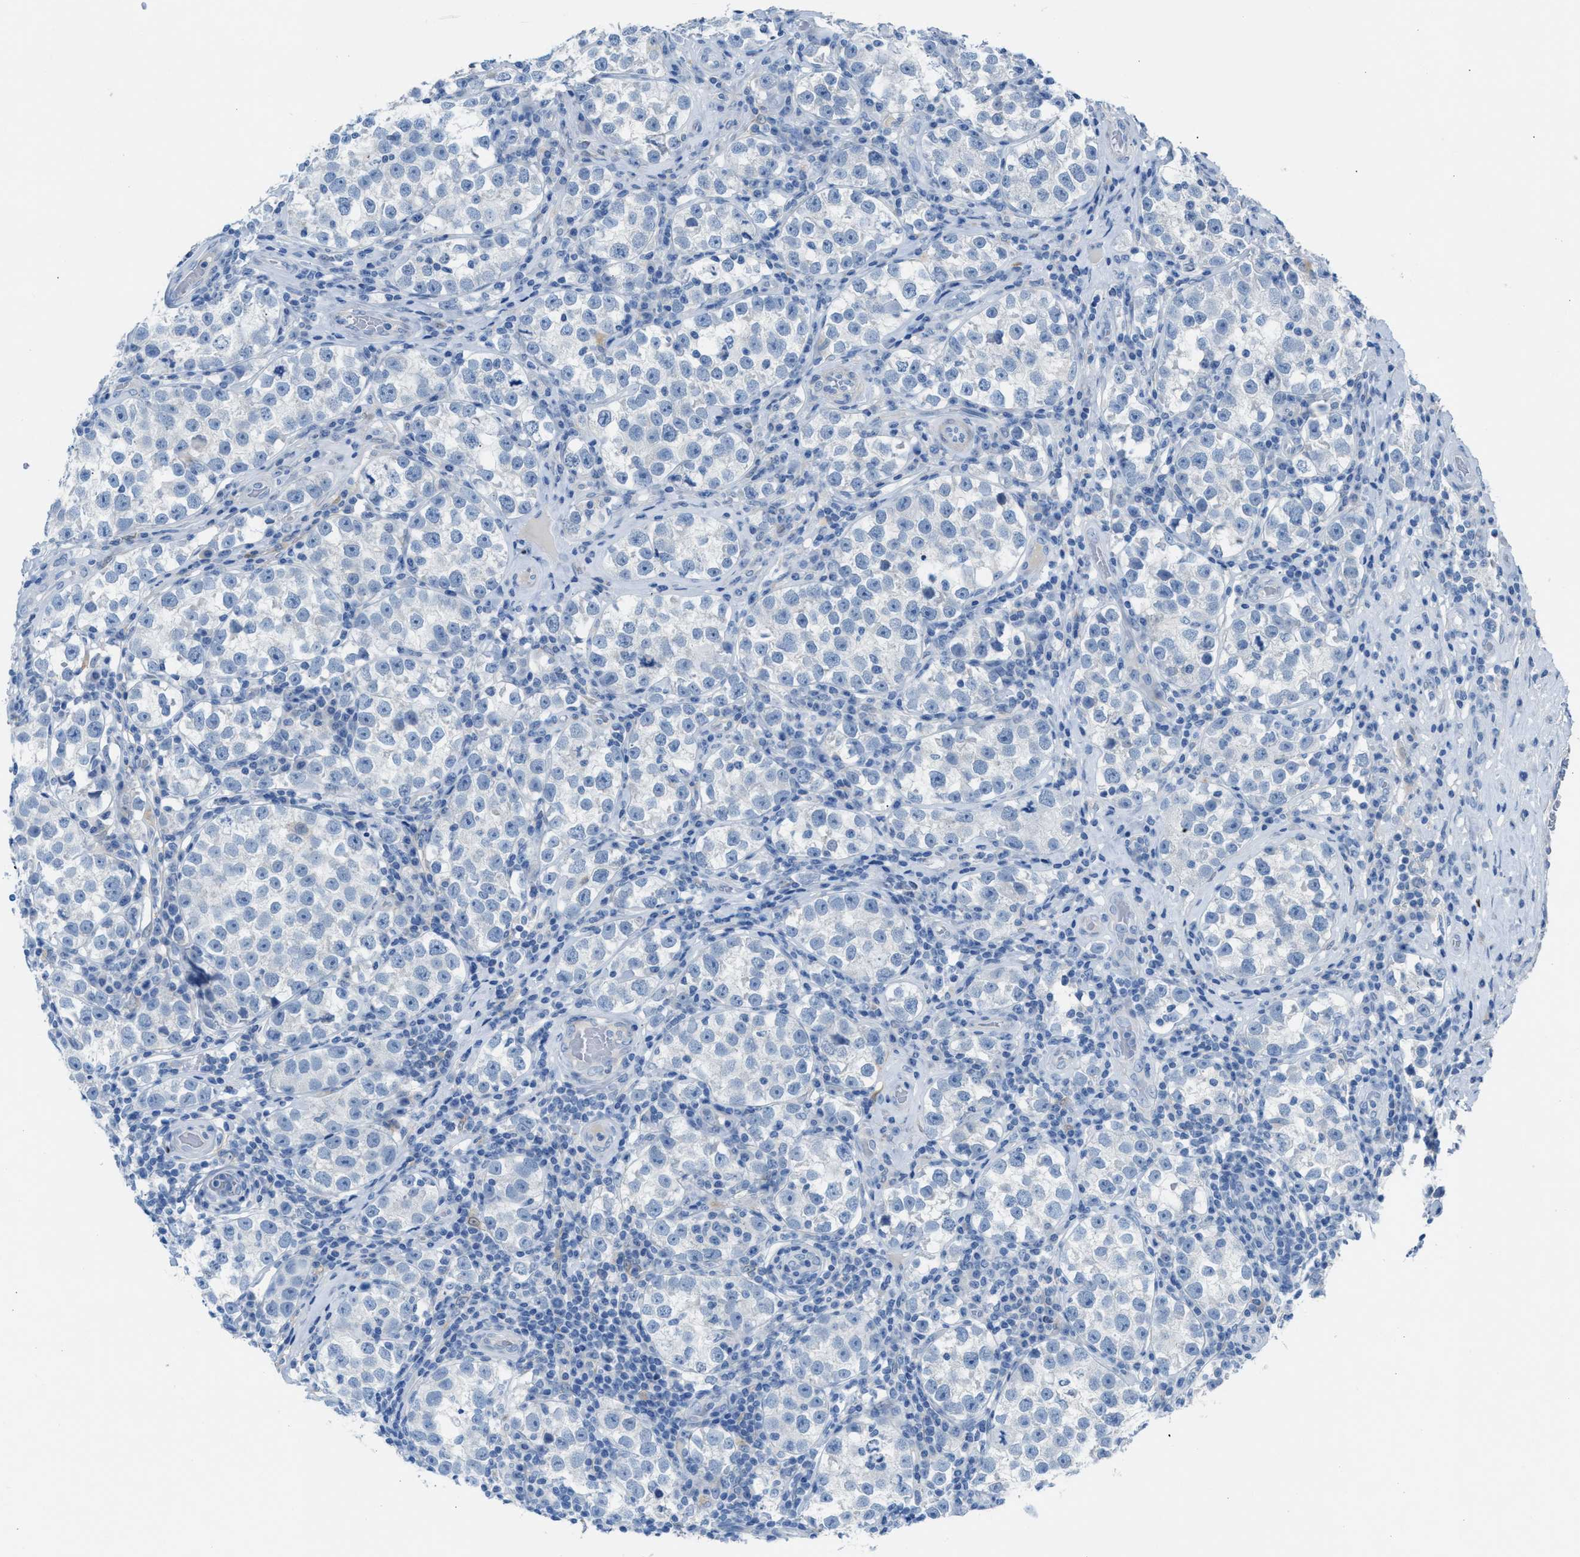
{"staining": {"intensity": "negative", "quantity": "none", "location": "none"}, "tissue": "testis cancer", "cell_type": "Tumor cells", "image_type": "cancer", "snomed": [{"axis": "morphology", "description": "Normal tissue, NOS"}, {"axis": "morphology", "description": "Seminoma, NOS"}, {"axis": "topography", "description": "Testis"}], "caption": "There is no significant expression in tumor cells of testis cancer.", "gene": "ASPA", "patient": {"sex": "male", "age": 43}}